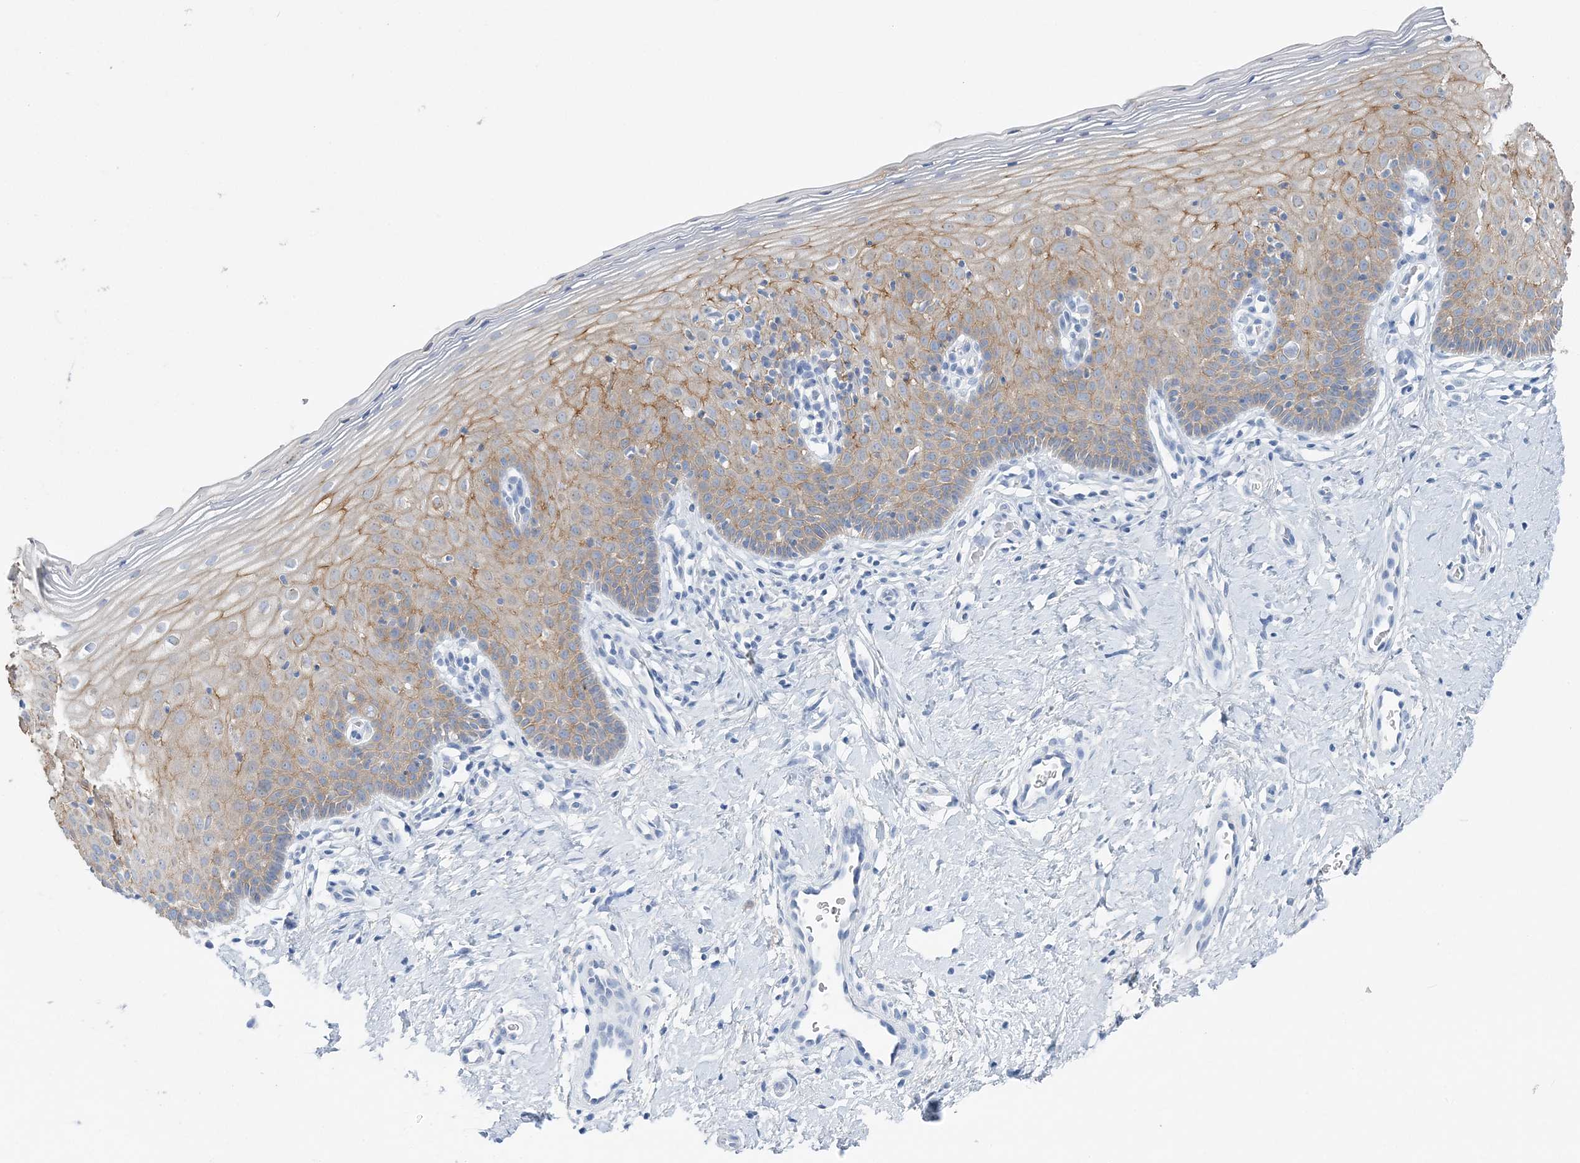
{"staining": {"intensity": "negative", "quantity": "none", "location": "none"}, "tissue": "cervix", "cell_type": "Glandular cells", "image_type": "normal", "snomed": [{"axis": "morphology", "description": "Normal tissue, NOS"}, {"axis": "topography", "description": "Cervix"}], "caption": "High power microscopy histopathology image of an immunohistochemistry histopathology image of unremarkable cervix, revealing no significant positivity in glandular cells. (DAB (3,3'-diaminobenzidine) IHC with hematoxylin counter stain).", "gene": "SLC5A6", "patient": {"sex": "female", "age": 36}}